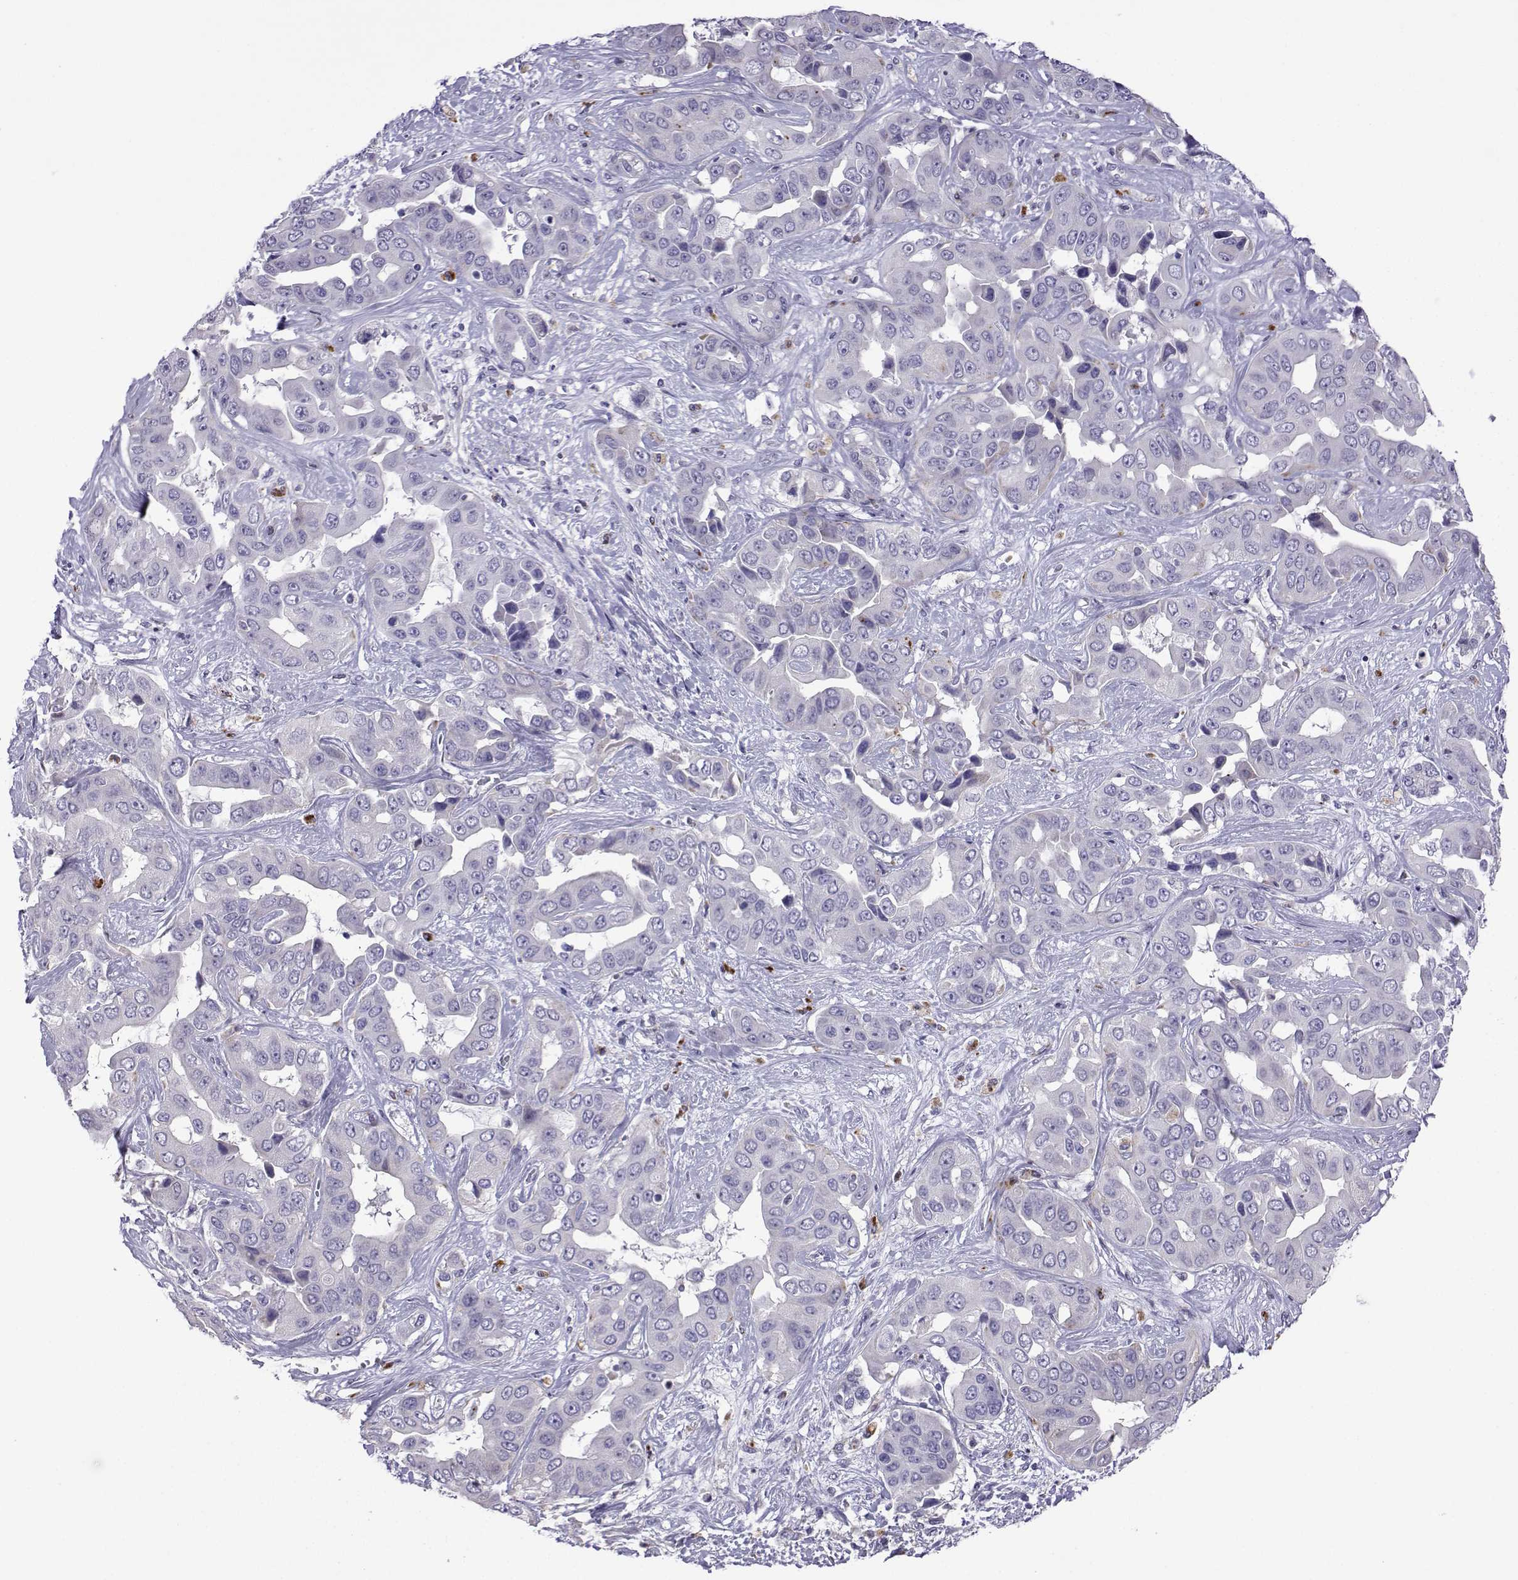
{"staining": {"intensity": "negative", "quantity": "none", "location": "none"}, "tissue": "liver cancer", "cell_type": "Tumor cells", "image_type": "cancer", "snomed": [{"axis": "morphology", "description": "Cholangiocarcinoma"}, {"axis": "topography", "description": "Liver"}], "caption": "Tumor cells show no significant expression in liver cholangiocarcinoma.", "gene": "CFAP70", "patient": {"sex": "female", "age": 52}}